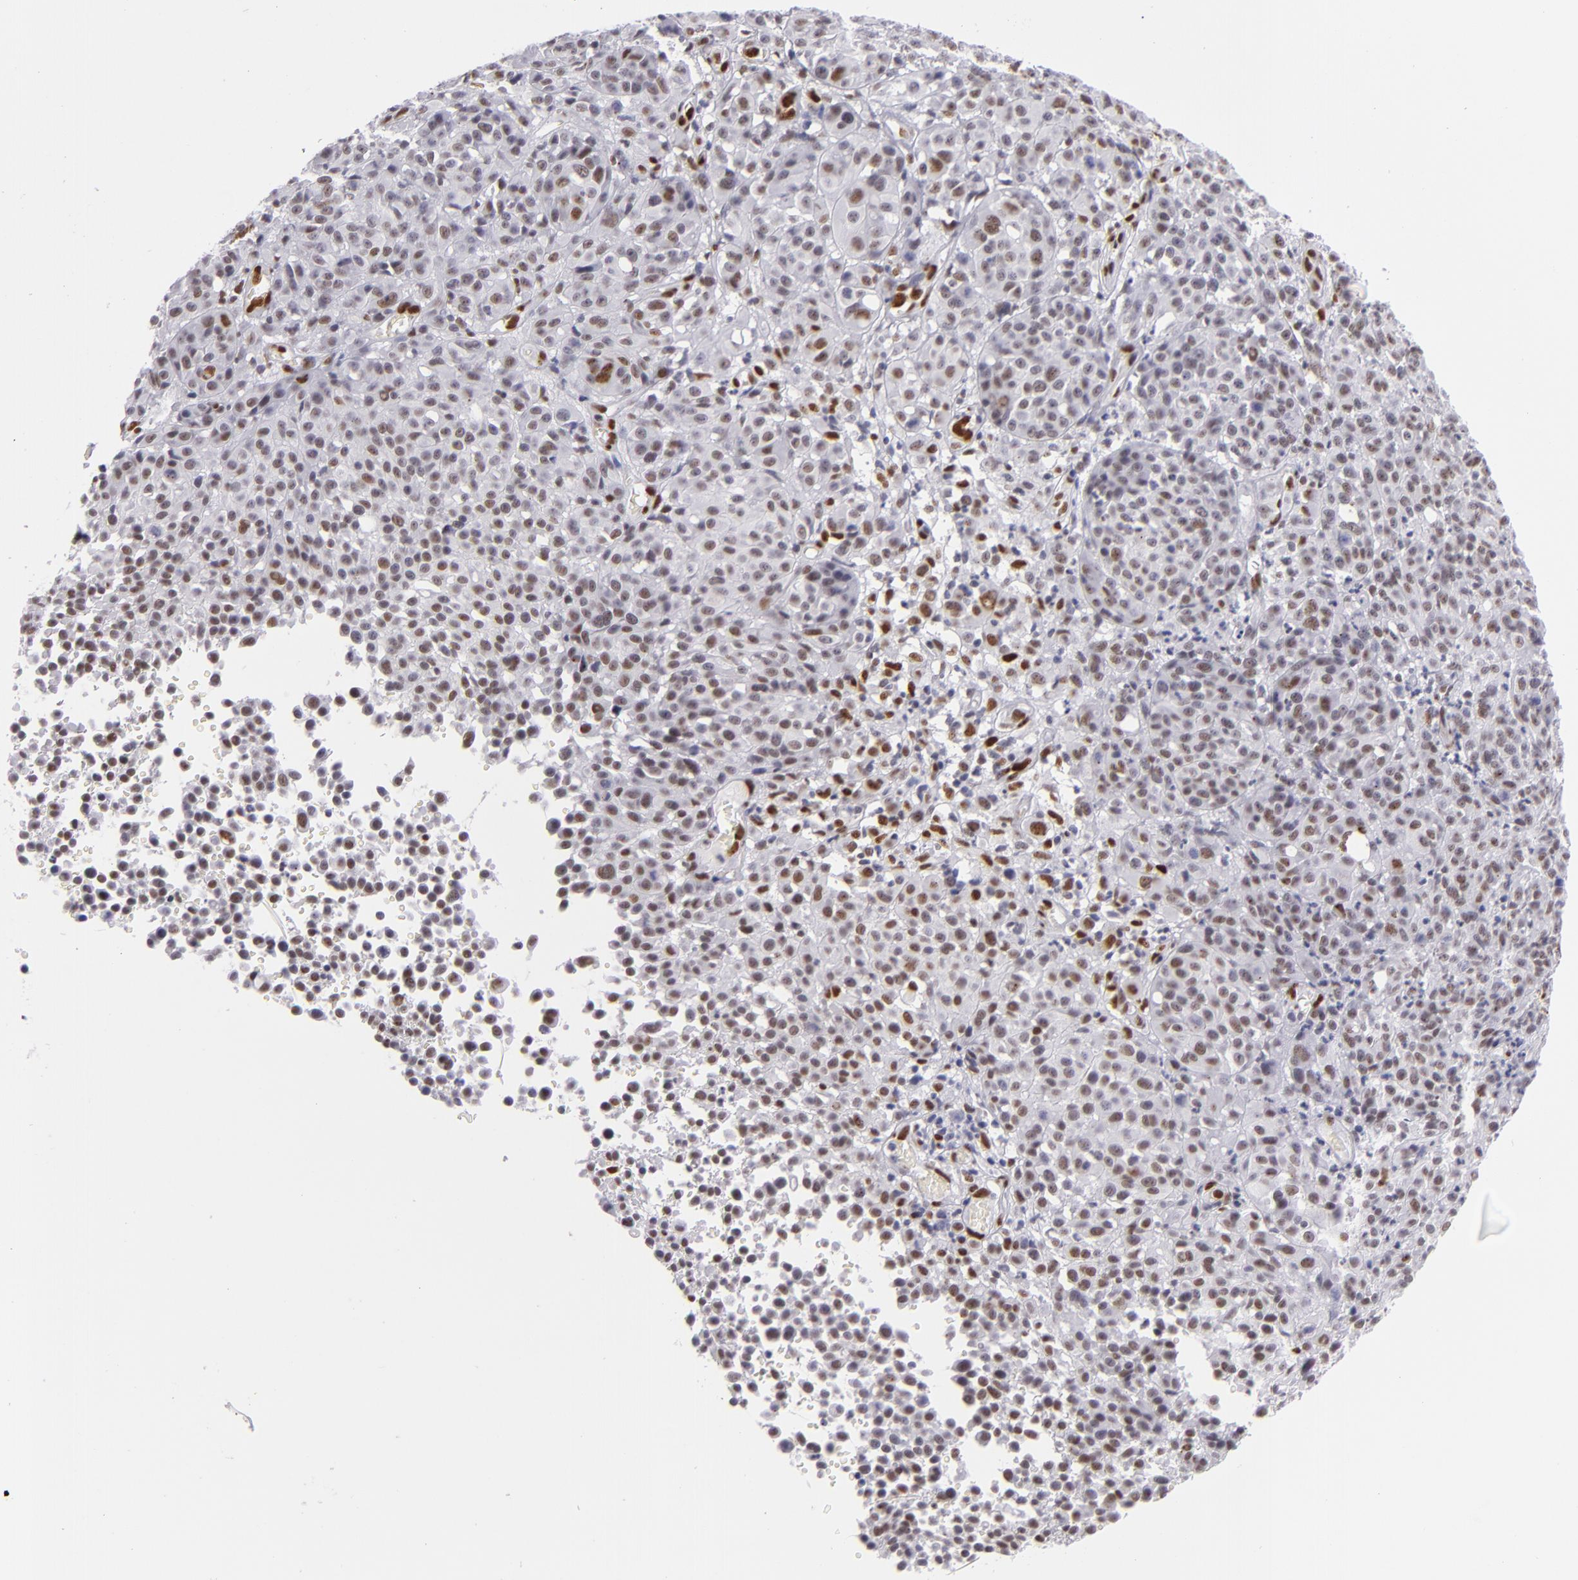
{"staining": {"intensity": "weak", "quantity": "25%-75%", "location": "nuclear"}, "tissue": "melanoma", "cell_type": "Tumor cells", "image_type": "cancer", "snomed": [{"axis": "morphology", "description": "Malignant melanoma, NOS"}, {"axis": "topography", "description": "Skin"}], "caption": "There is low levels of weak nuclear staining in tumor cells of melanoma, as demonstrated by immunohistochemical staining (brown color).", "gene": "TOP3A", "patient": {"sex": "female", "age": 49}}